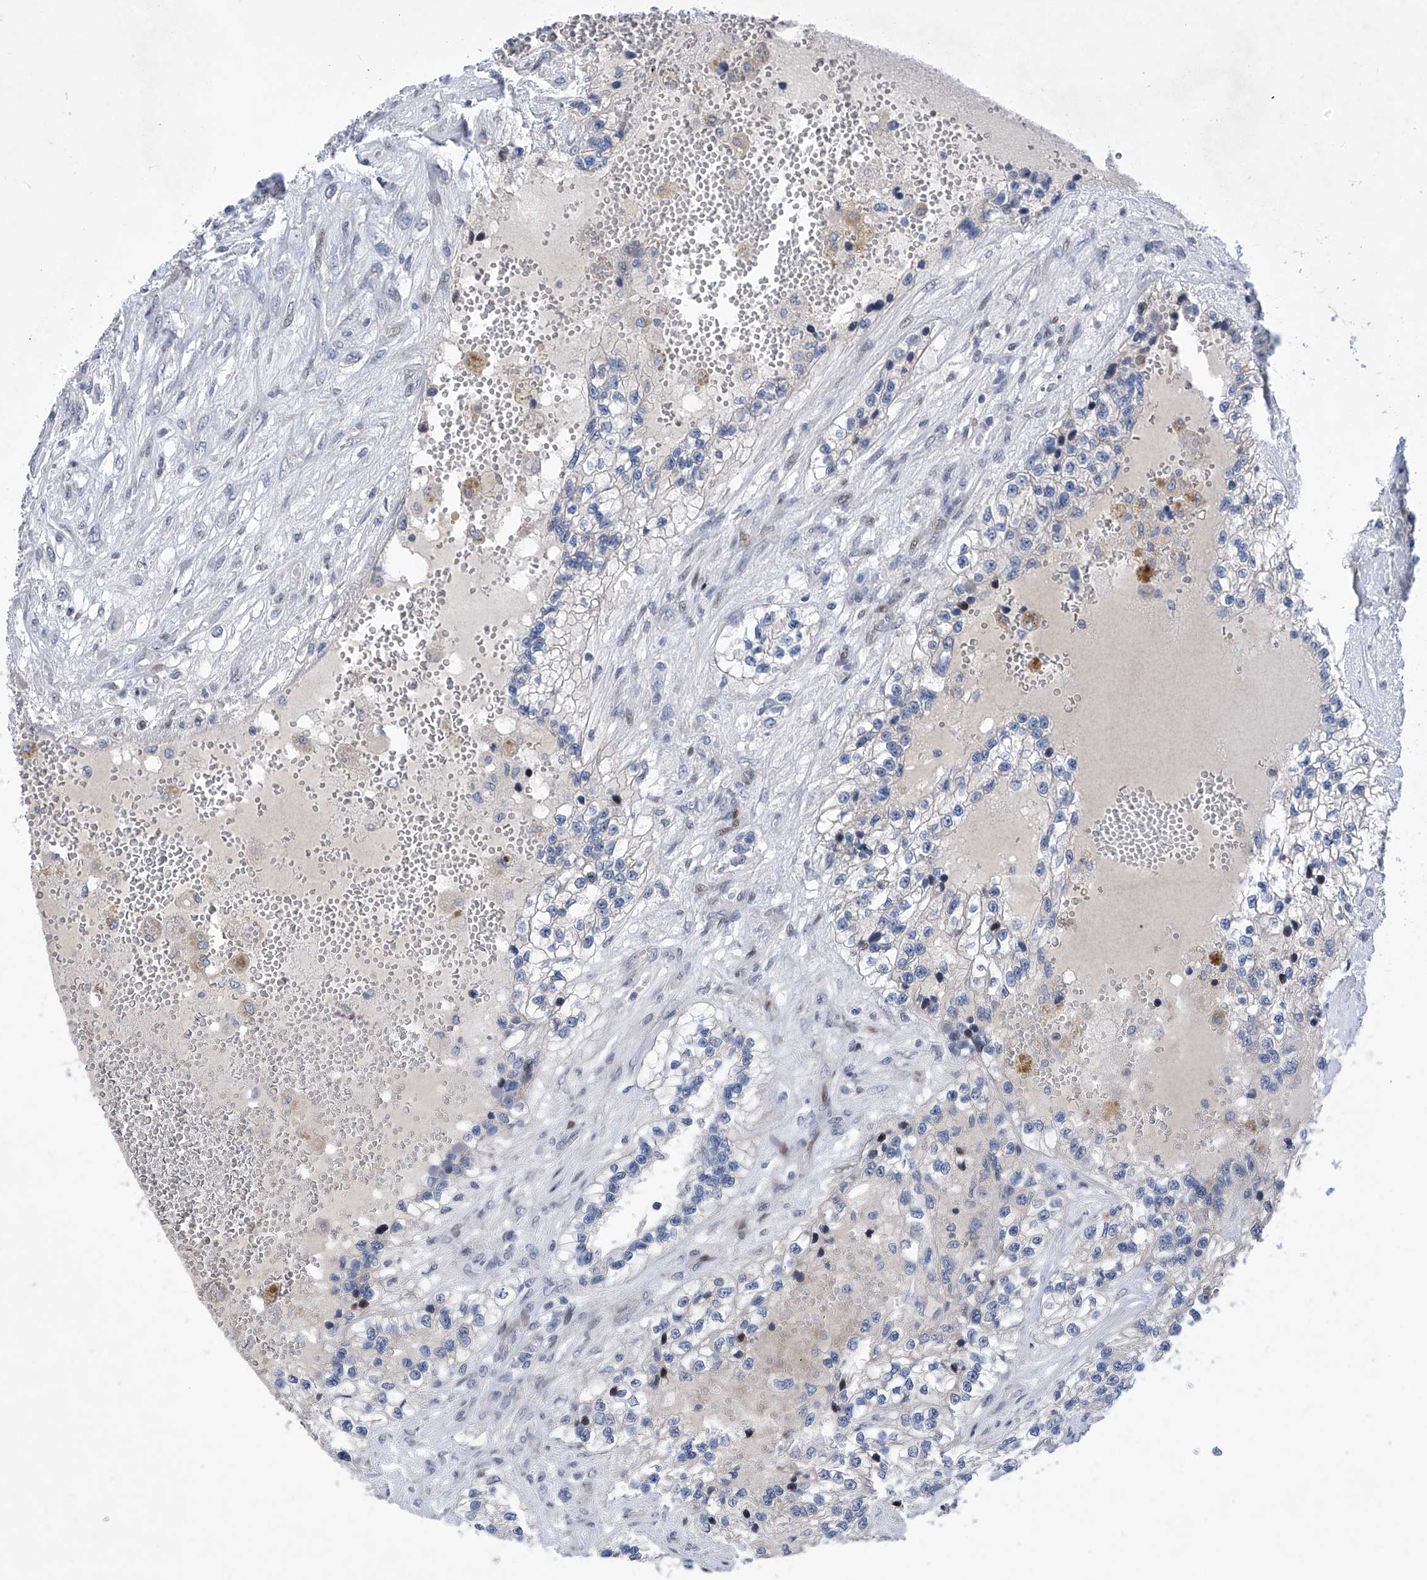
{"staining": {"intensity": "negative", "quantity": "none", "location": "none"}, "tissue": "renal cancer", "cell_type": "Tumor cells", "image_type": "cancer", "snomed": [{"axis": "morphology", "description": "Adenocarcinoma, NOS"}, {"axis": "topography", "description": "Kidney"}], "caption": "High power microscopy histopathology image of an IHC micrograph of renal cancer (adenocarcinoma), revealing no significant positivity in tumor cells. (Brightfield microscopy of DAB (3,3'-diaminobenzidine) IHC at high magnification).", "gene": "NUFIP1", "patient": {"sex": "female", "age": 57}}